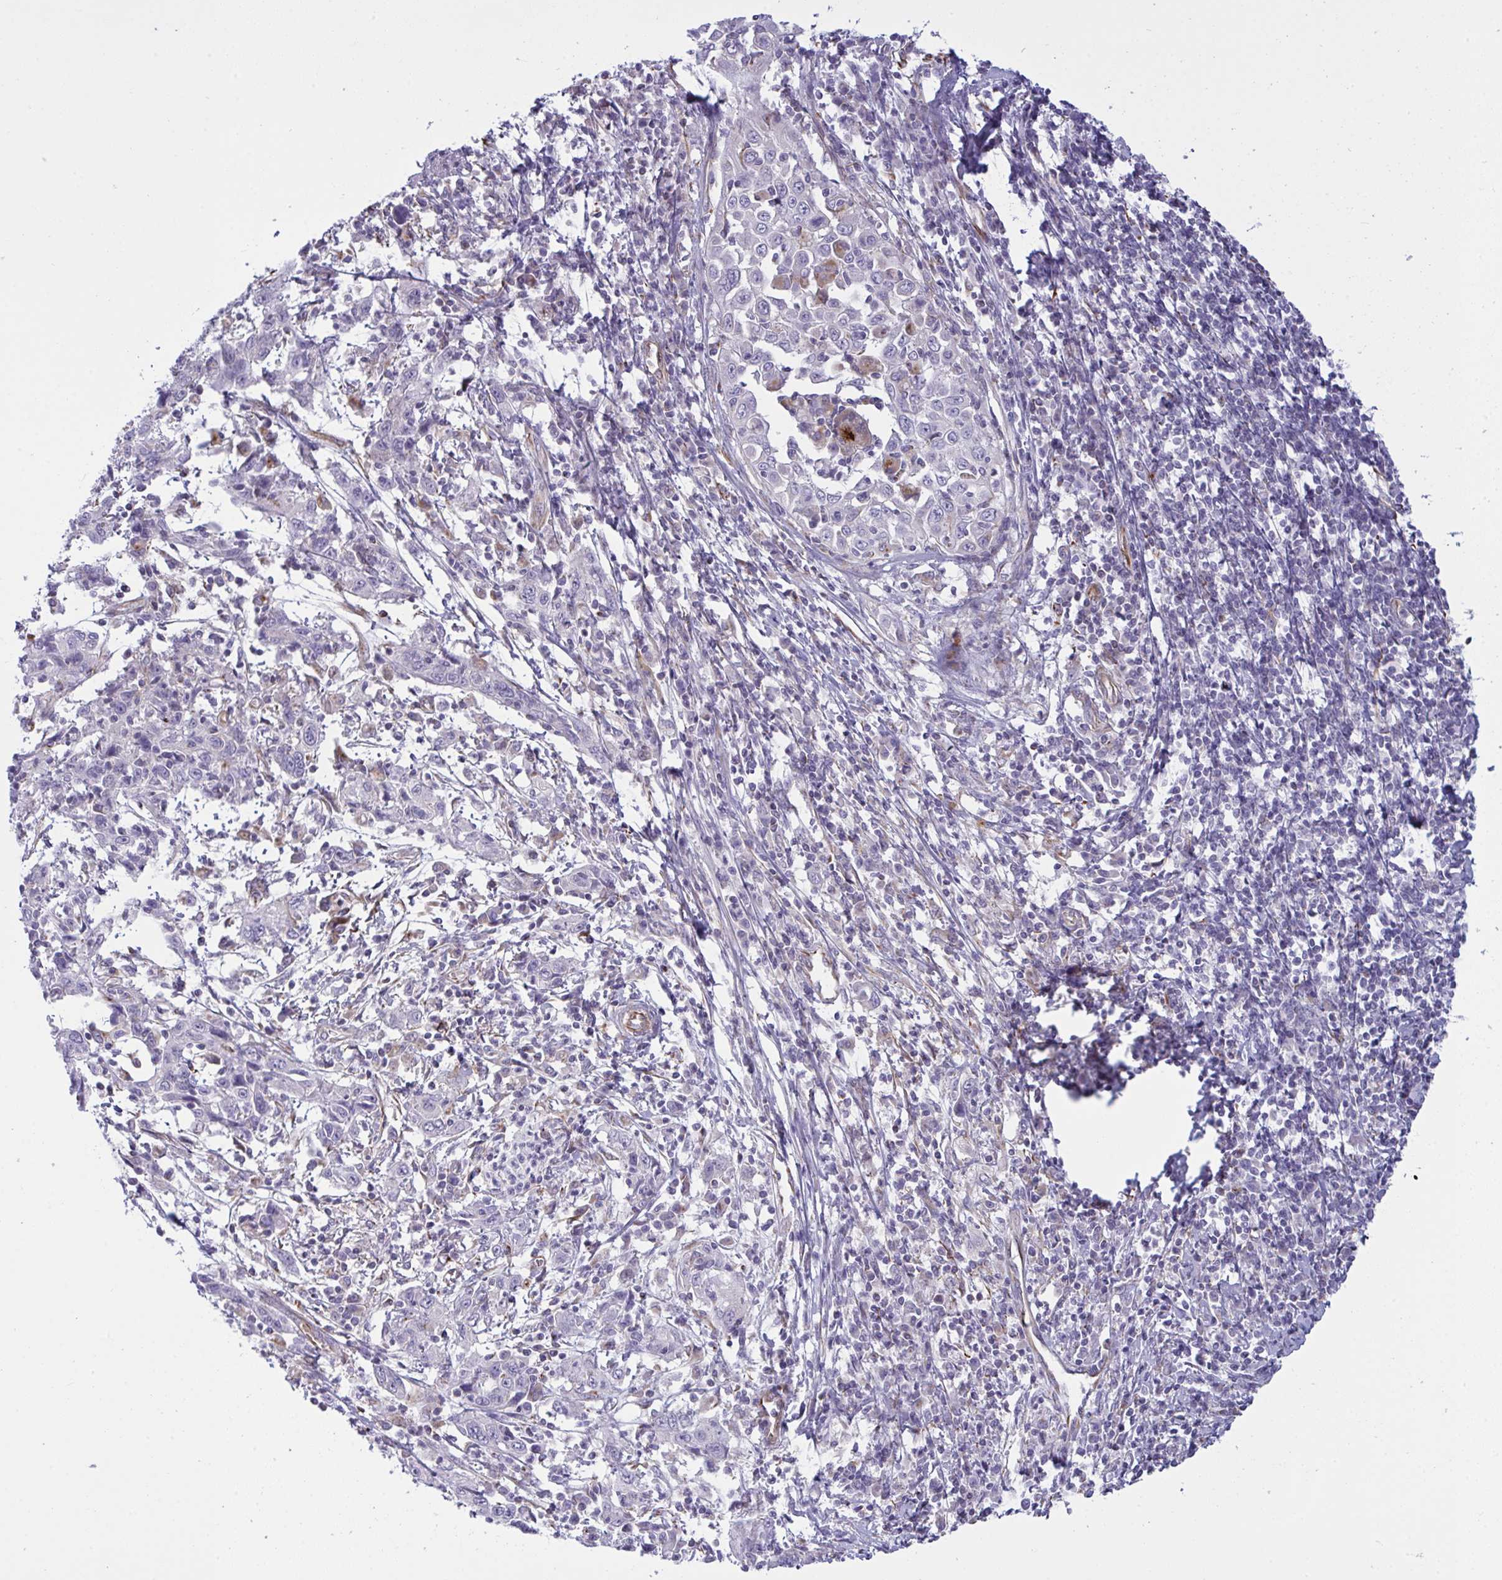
{"staining": {"intensity": "negative", "quantity": "none", "location": "none"}, "tissue": "cervical cancer", "cell_type": "Tumor cells", "image_type": "cancer", "snomed": [{"axis": "morphology", "description": "Squamous cell carcinoma, NOS"}, {"axis": "topography", "description": "Cervix"}], "caption": "IHC micrograph of human cervical squamous cell carcinoma stained for a protein (brown), which displays no expression in tumor cells. (DAB immunohistochemistry visualized using brightfield microscopy, high magnification).", "gene": "DCBLD1", "patient": {"sex": "female", "age": 46}}